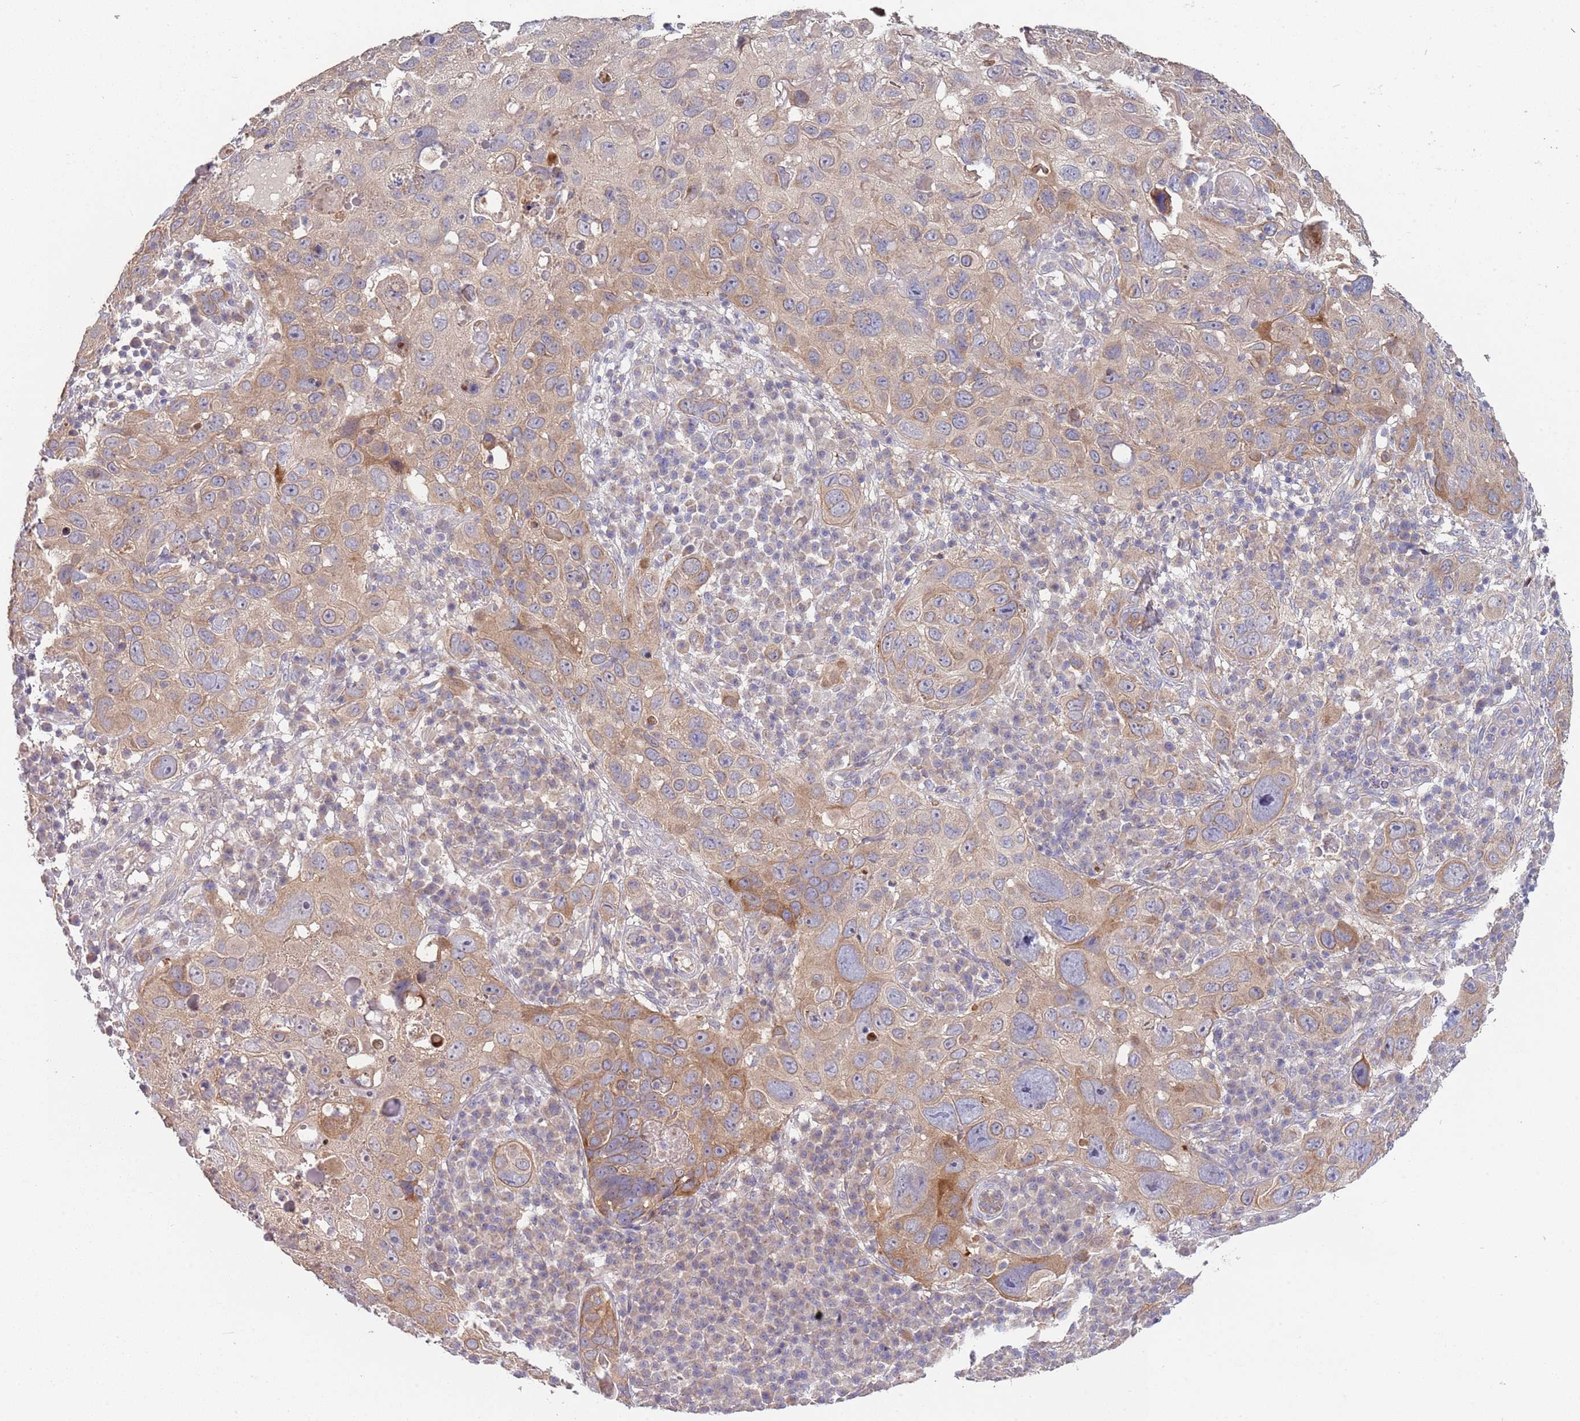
{"staining": {"intensity": "weak", "quantity": ">75%", "location": "cytoplasmic/membranous"}, "tissue": "skin cancer", "cell_type": "Tumor cells", "image_type": "cancer", "snomed": [{"axis": "morphology", "description": "Squamous cell carcinoma in situ, NOS"}, {"axis": "morphology", "description": "Squamous cell carcinoma, NOS"}, {"axis": "topography", "description": "Skin"}], "caption": "Immunohistochemical staining of skin cancer shows low levels of weak cytoplasmic/membranous positivity in about >75% of tumor cells.", "gene": "ABCC10", "patient": {"sex": "male", "age": 93}}